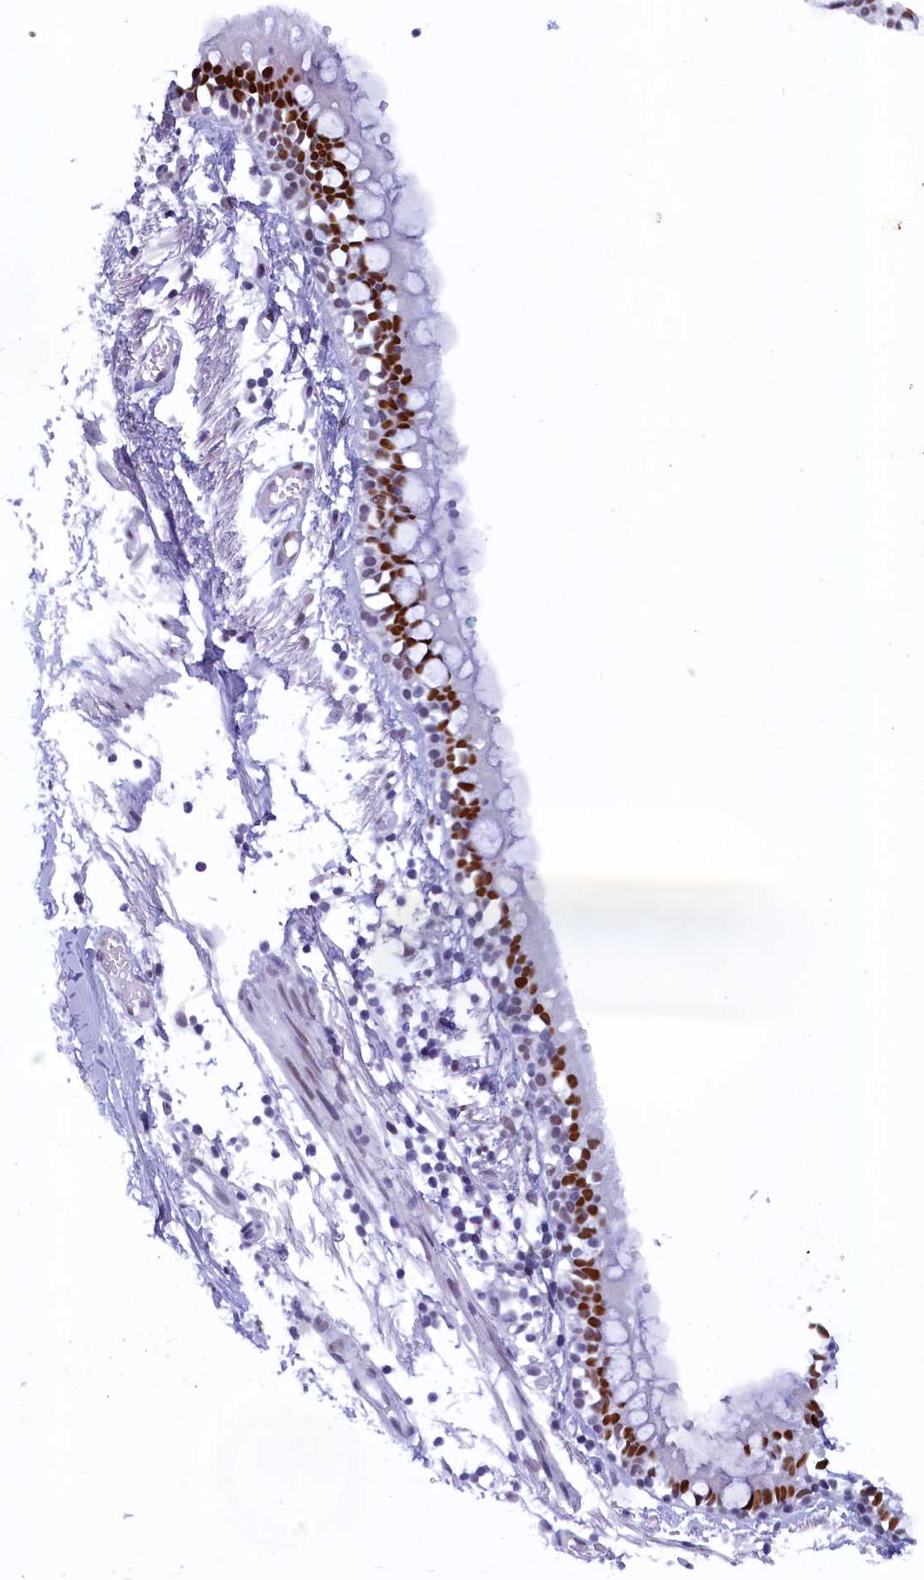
{"staining": {"intensity": "strong", "quantity": "<25%", "location": "nuclear"}, "tissue": "nasopharynx", "cell_type": "Respiratory epithelial cells", "image_type": "normal", "snomed": [{"axis": "morphology", "description": "Normal tissue, NOS"}, {"axis": "topography", "description": "Nasopharynx"}], "caption": "This image displays immunohistochemistry (IHC) staining of normal human nasopharynx, with medium strong nuclear staining in about <25% of respiratory epithelial cells.", "gene": "SUGP2", "patient": {"sex": "male", "age": 32}}